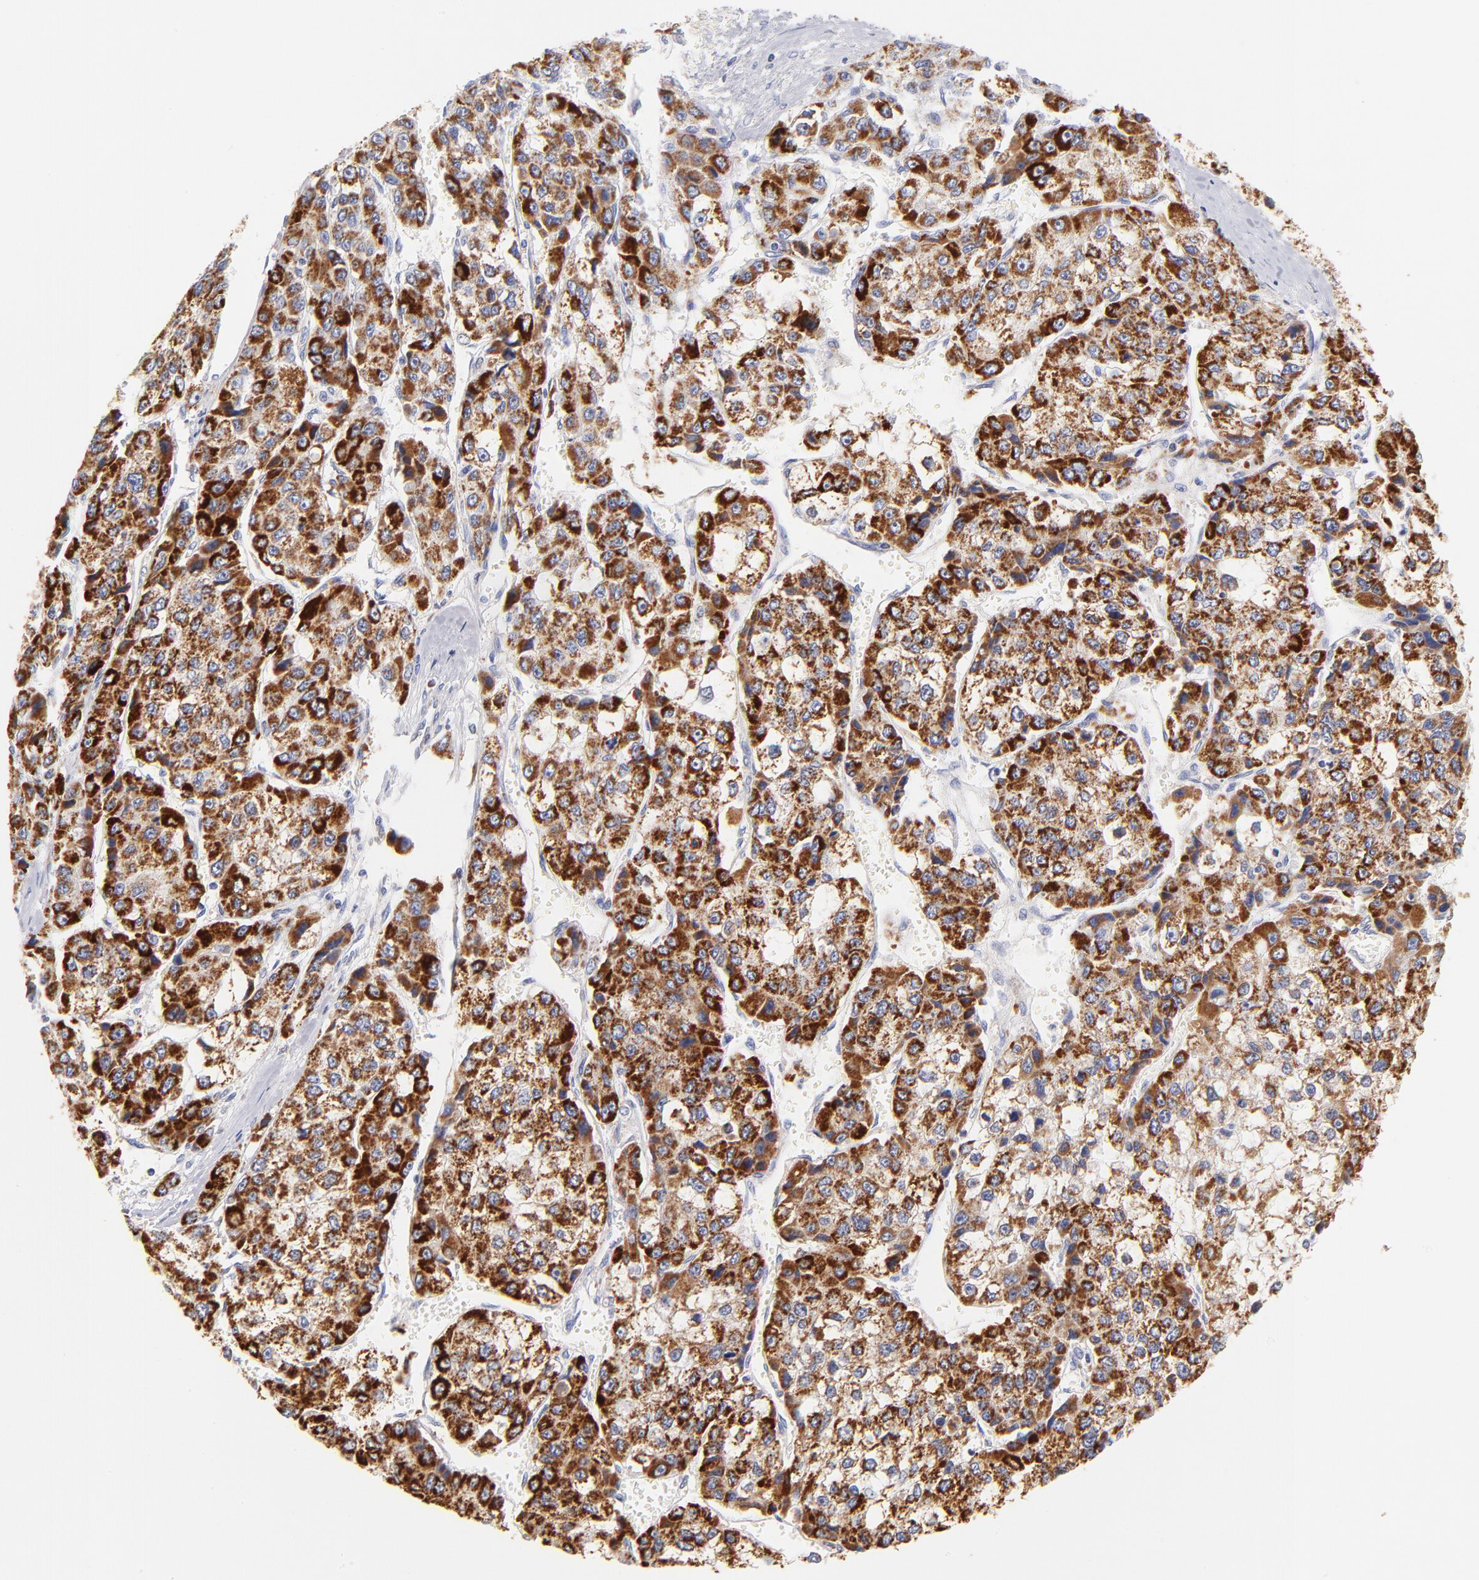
{"staining": {"intensity": "strong", "quantity": ">75%", "location": "cytoplasmic/membranous"}, "tissue": "liver cancer", "cell_type": "Tumor cells", "image_type": "cancer", "snomed": [{"axis": "morphology", "description": "Carcinoma, Hepatocellular, NOS"}, {"axis": "topography", "description": "Liver"}], "caption": "A brown stain labels strong cytoplasmic/membranous staining of a protein in liver cancer (hepatocellular carcinoma) tumor cells.", "gene": "AIFM1", "patient": {"sex": "female", "age": 66}}